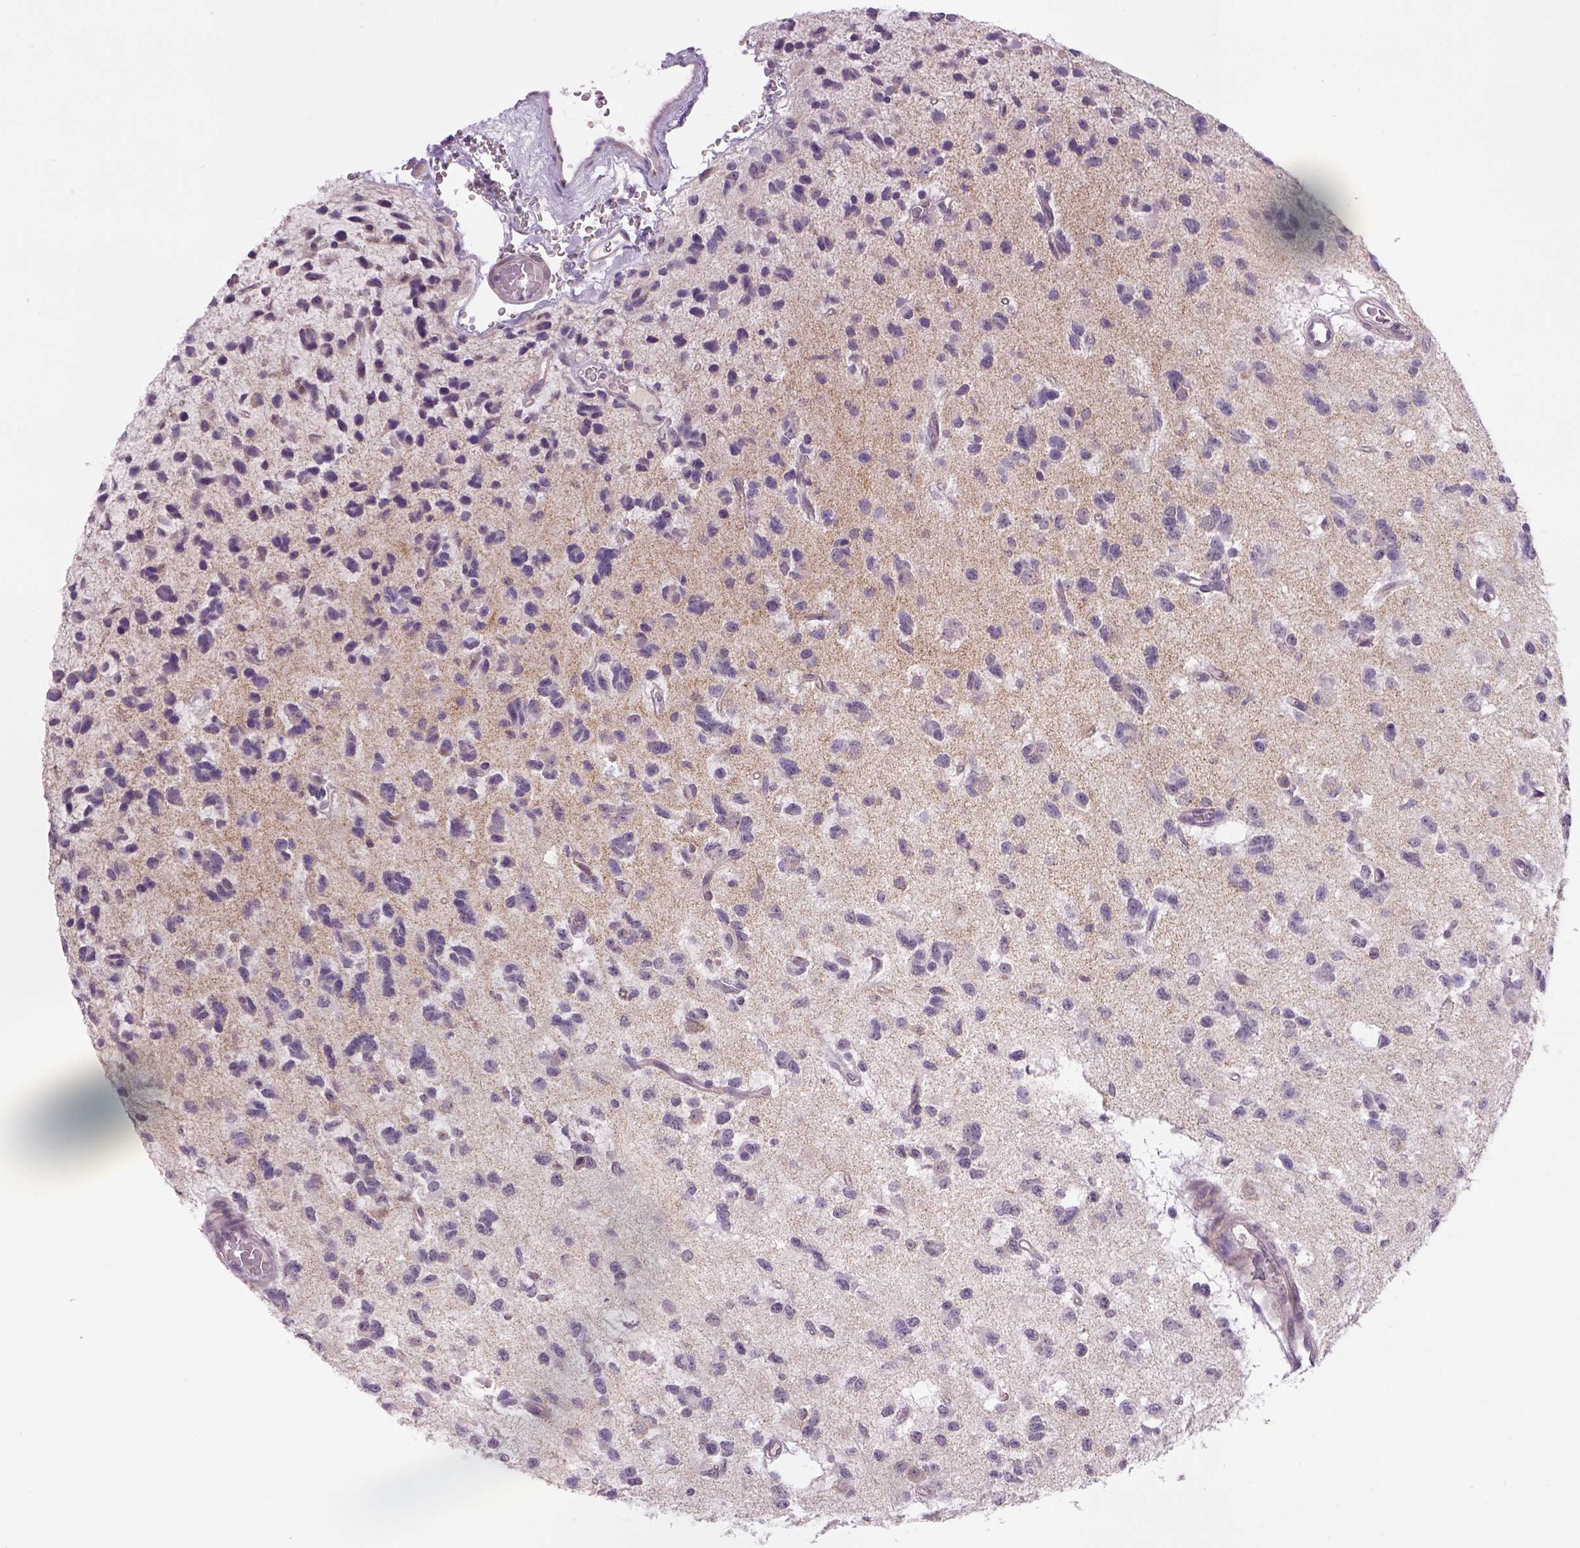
{"staining": {"intensity": "negative", "quantity": "none", "location": "none"}, "tissue": "glioma", "cell_type": "Tumor cells", "image_type": "cancer", "snomed": [{"axis": "morphology", "description": "Glioma, malignant, Low grade"}, {"axis": "topography", "description": "Brain"}], "caption": "The micrograph reveals no staining of tumor cells in glioma.", "gene": "PRRT1", "patient": {"sex": "female", "age": 45}}